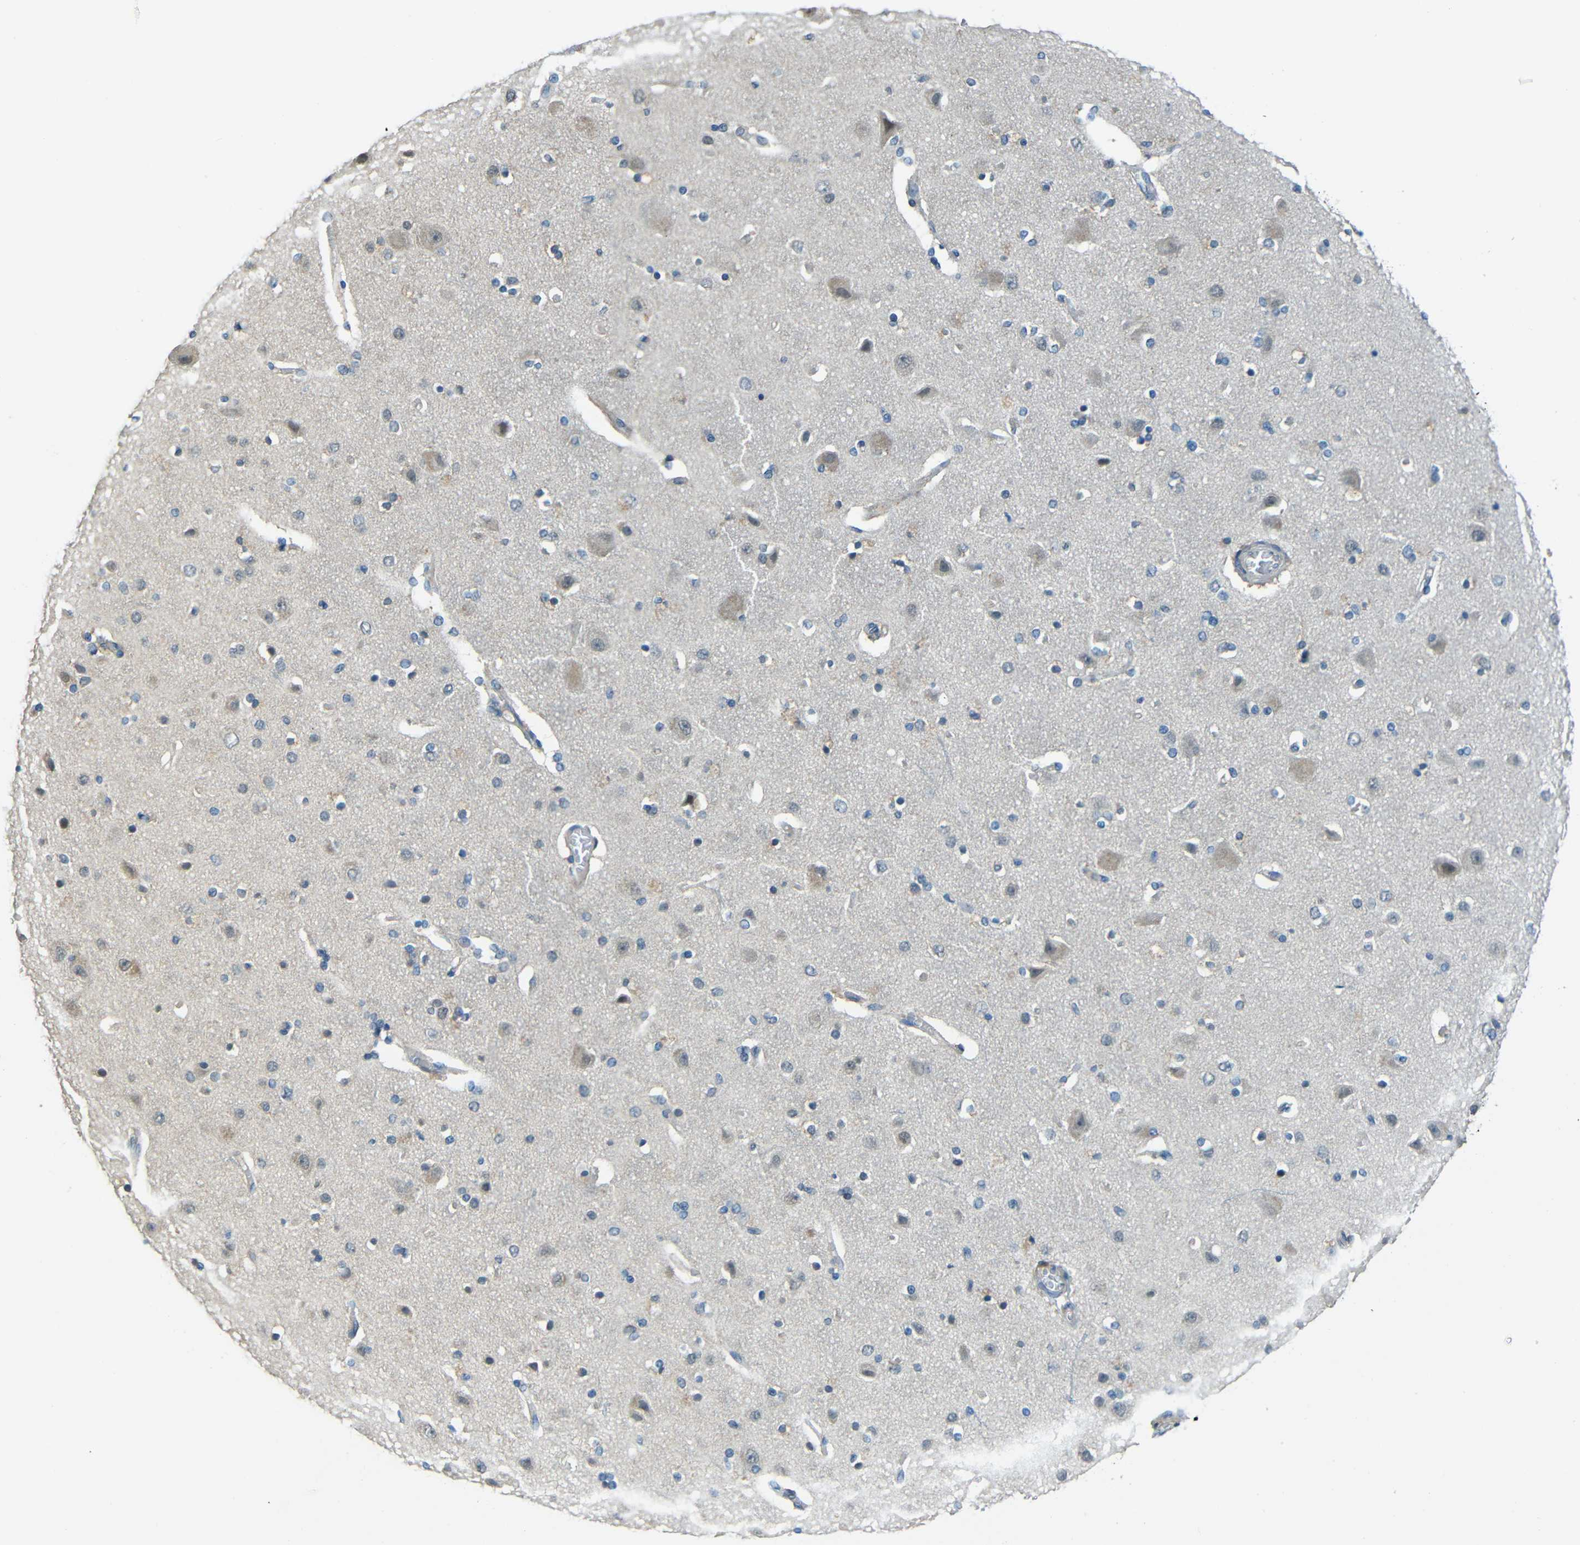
{"staining": {"intensity": "negative", "quantity": "none", "location": "none"}, "tissue": "cerebral cortex", "cell_type": "Endothelial cells", "image_type": "normal", "snomed": [{"axis": "morphology", "description": "Normal tissue, NOS"}, {"axis": "topography", "description": "Cerebral cortex"}], "caption": "Immunohistochemical staining of normal cerebral cortex demonstrates no significant expression in endothelial cells.", "gene": "ANKRD22", "patient": {"sex": "female", "age": 54}}